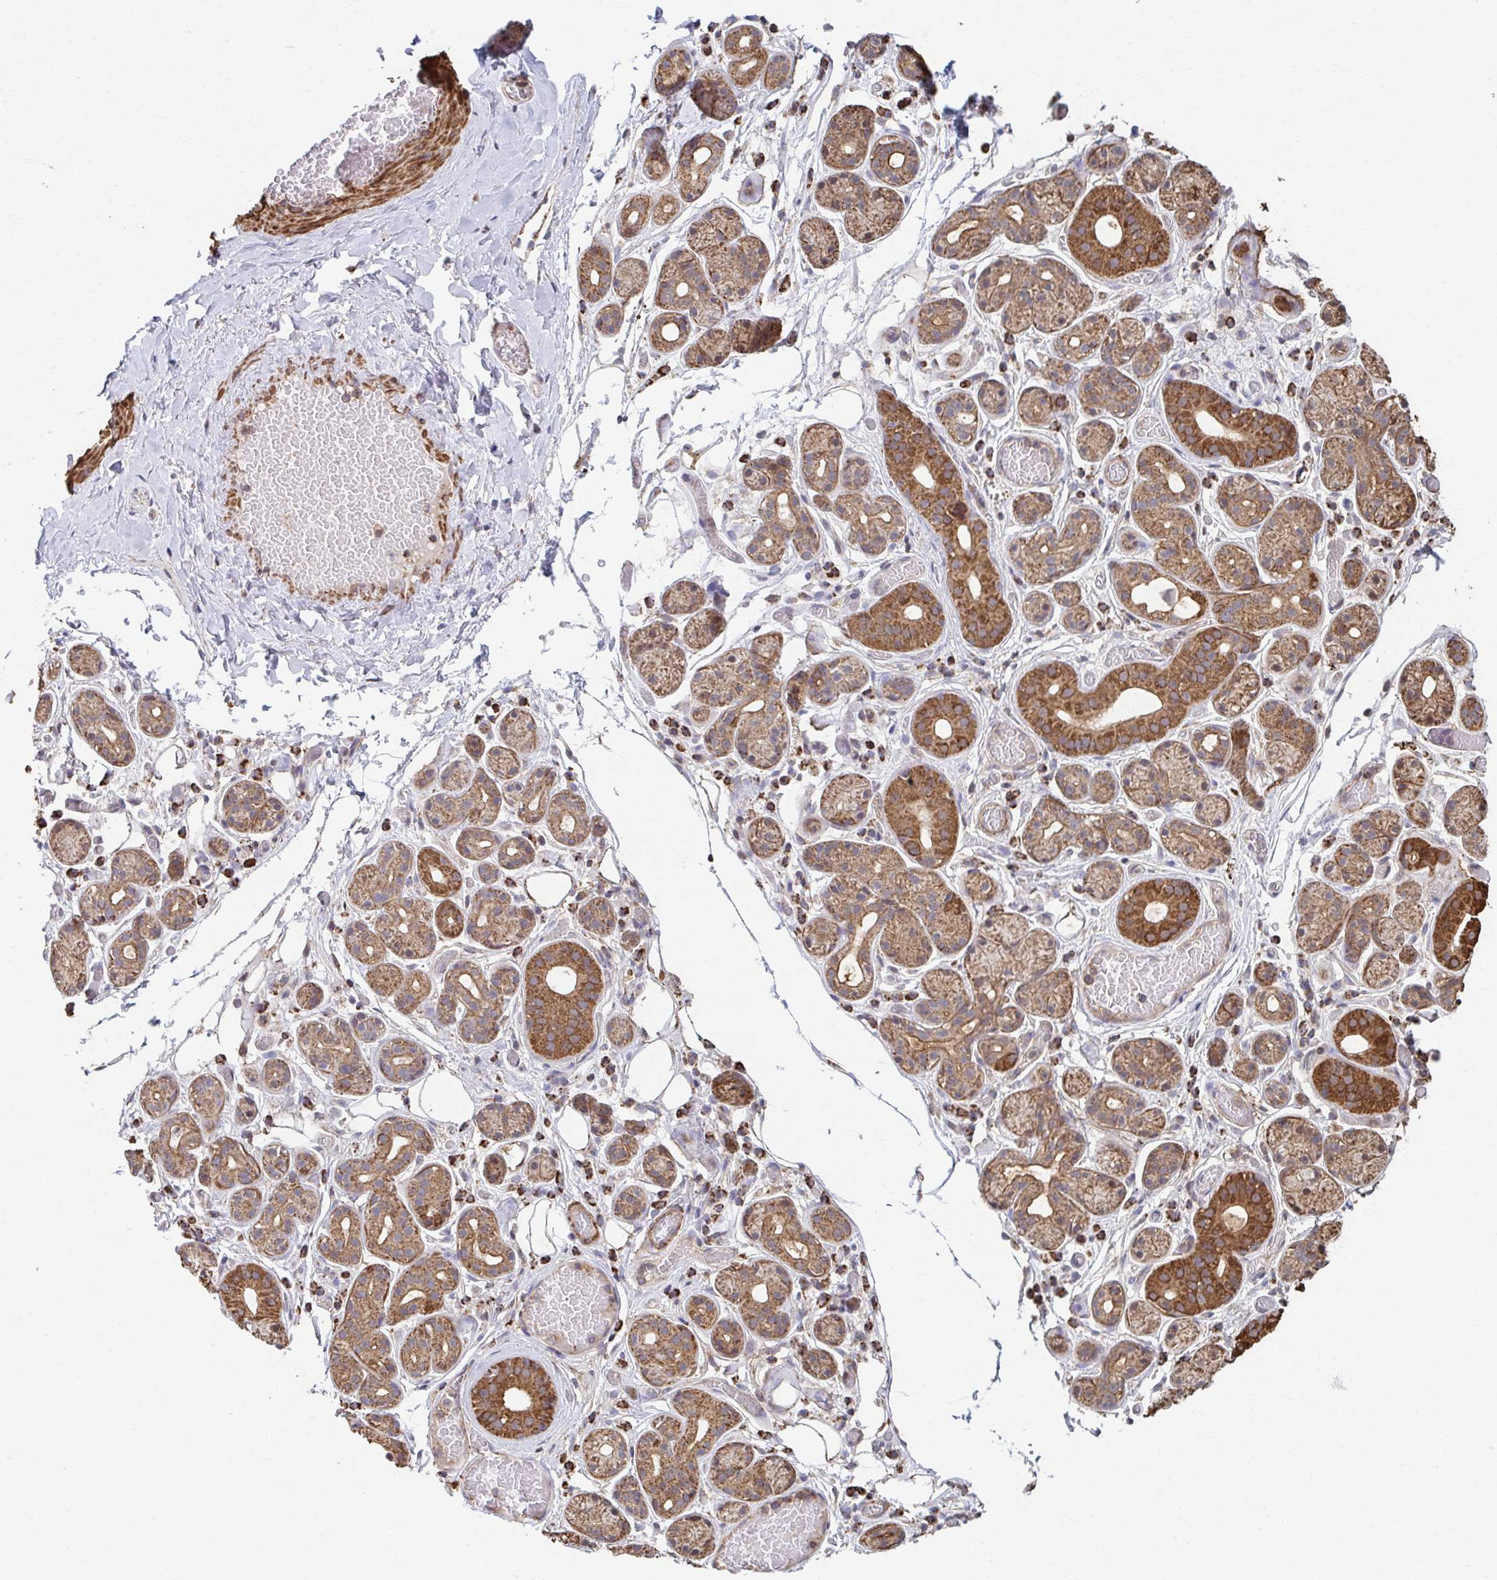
{"staining": {"intensity": "moderate", "quantity": ">75%", "location": "cytoplasmic/membranous"}, "tissue": "salivary gland", "cell_type": "Glandular cells", "image_type": "normal", "snomed": [{"axis": "morphology", "description": "Normal tissue, NOS"}, {"axis": "topography", "description": "Salivary gland"}, {"axis": "topography", "description": "Peripheral nerve tissue"}], "caption": "Immunohistochemical staining of normal salivary gland exhibits >75% levels of moderate cytoplasmic/membranous protein staining in about >75% of glandular cells. Immunohistochemistry stains the protein in brown and the nuclei are stained blue.", "gene": "KLHL34", "patient": {"sex": "male", "age": 71}}